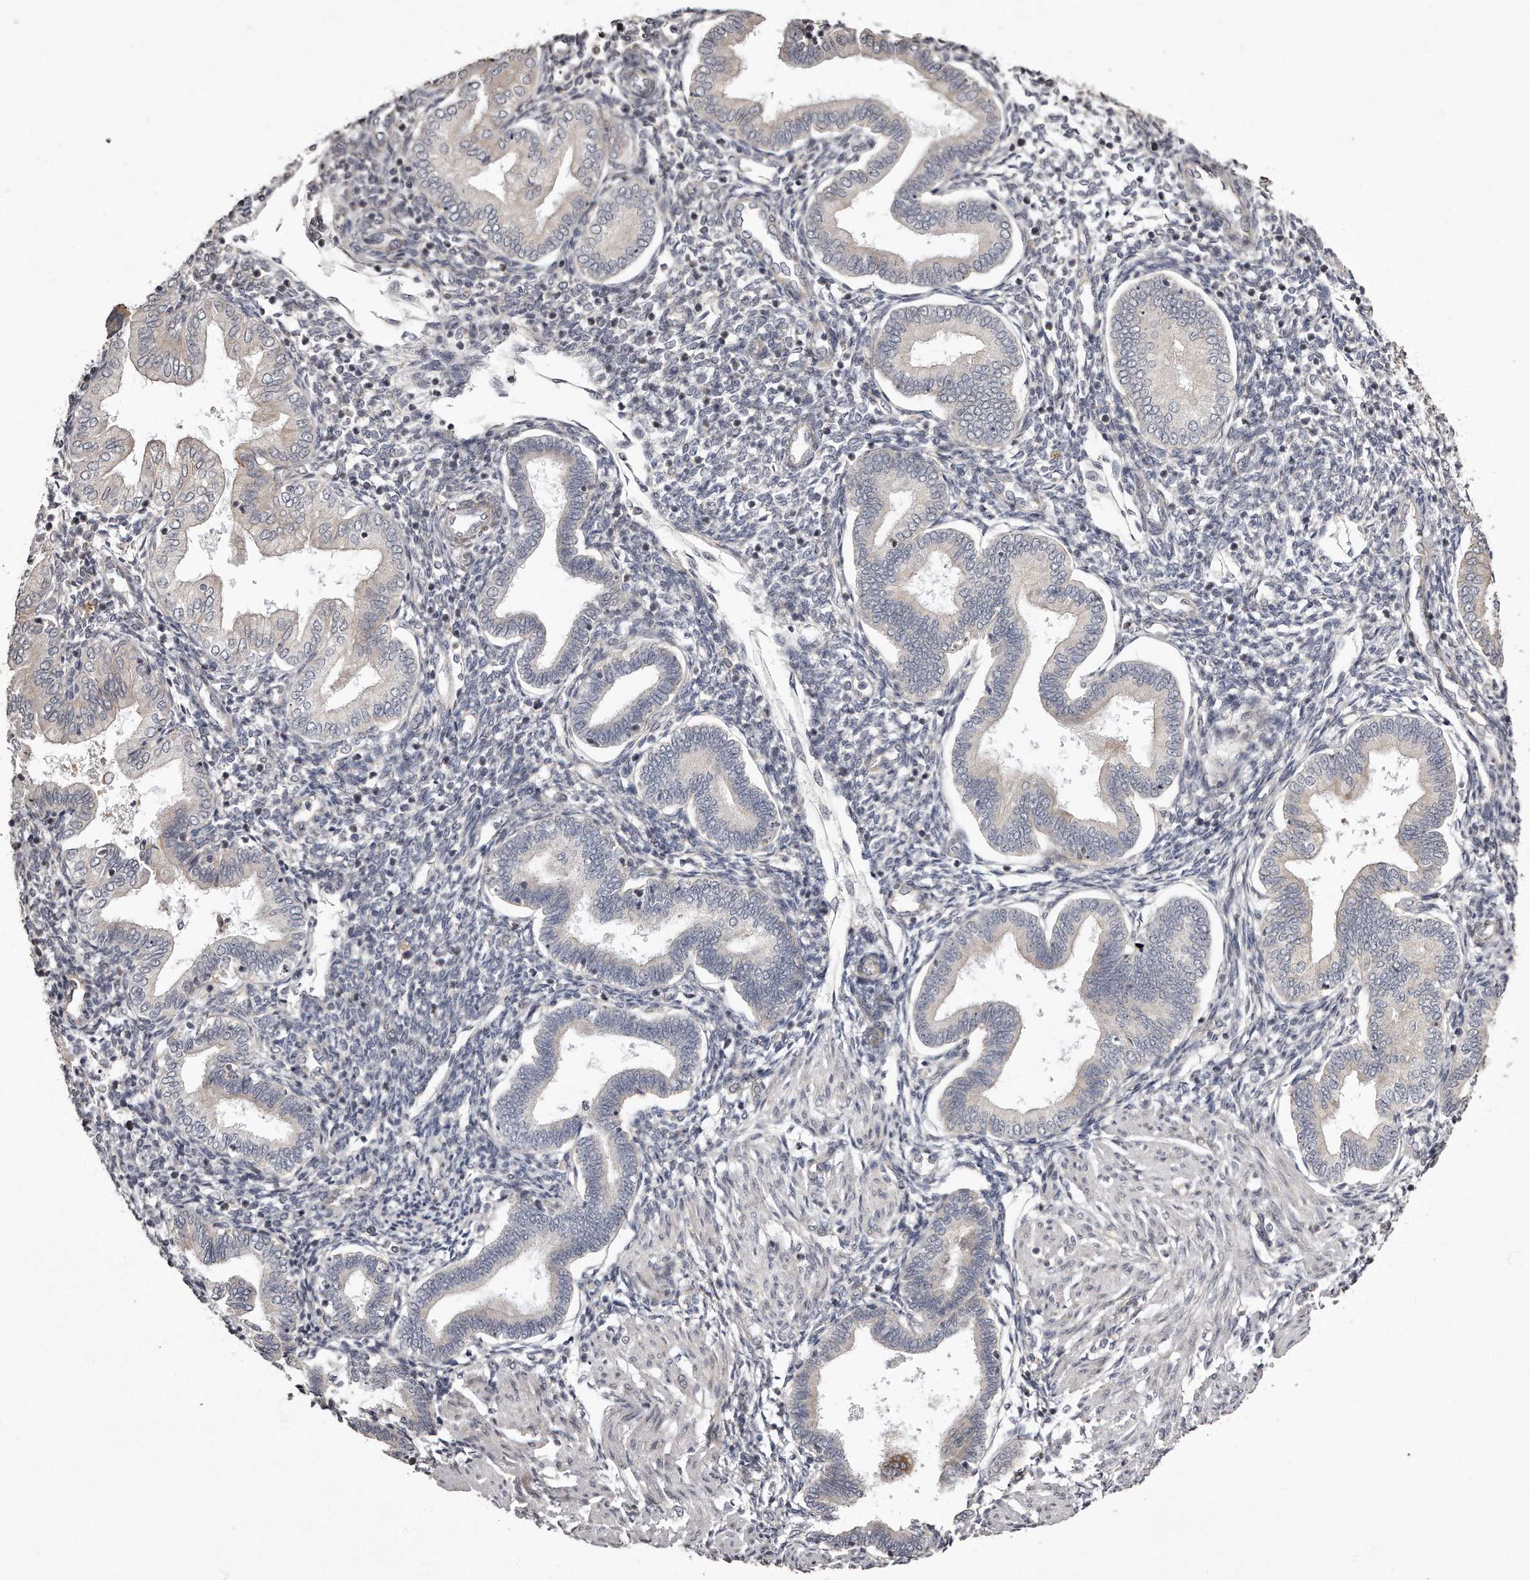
{"staining": {"intensity": "negative", "quantity": "none", "location": "none"}, "tissue": "endometrium", "cell_type": "Cells in endometrial stroma", "image_type": "normal", "snomed": [{"axis": "morphology", "description": "Normal tissue, NOS"}, {"axis": "topography", "description": "Endometrium"}], "caption": "Immunohistochemistry photomicrograph of benign endometrium: human endometrium stained with DAB (3,3'-diaminobenzidine) exhibits no significant protein staining in cells in endometrial stroma. Nuclei are stained in blue.", "gene": "TRAPPC14", "patient": {"sex": "female", "age": 53}}